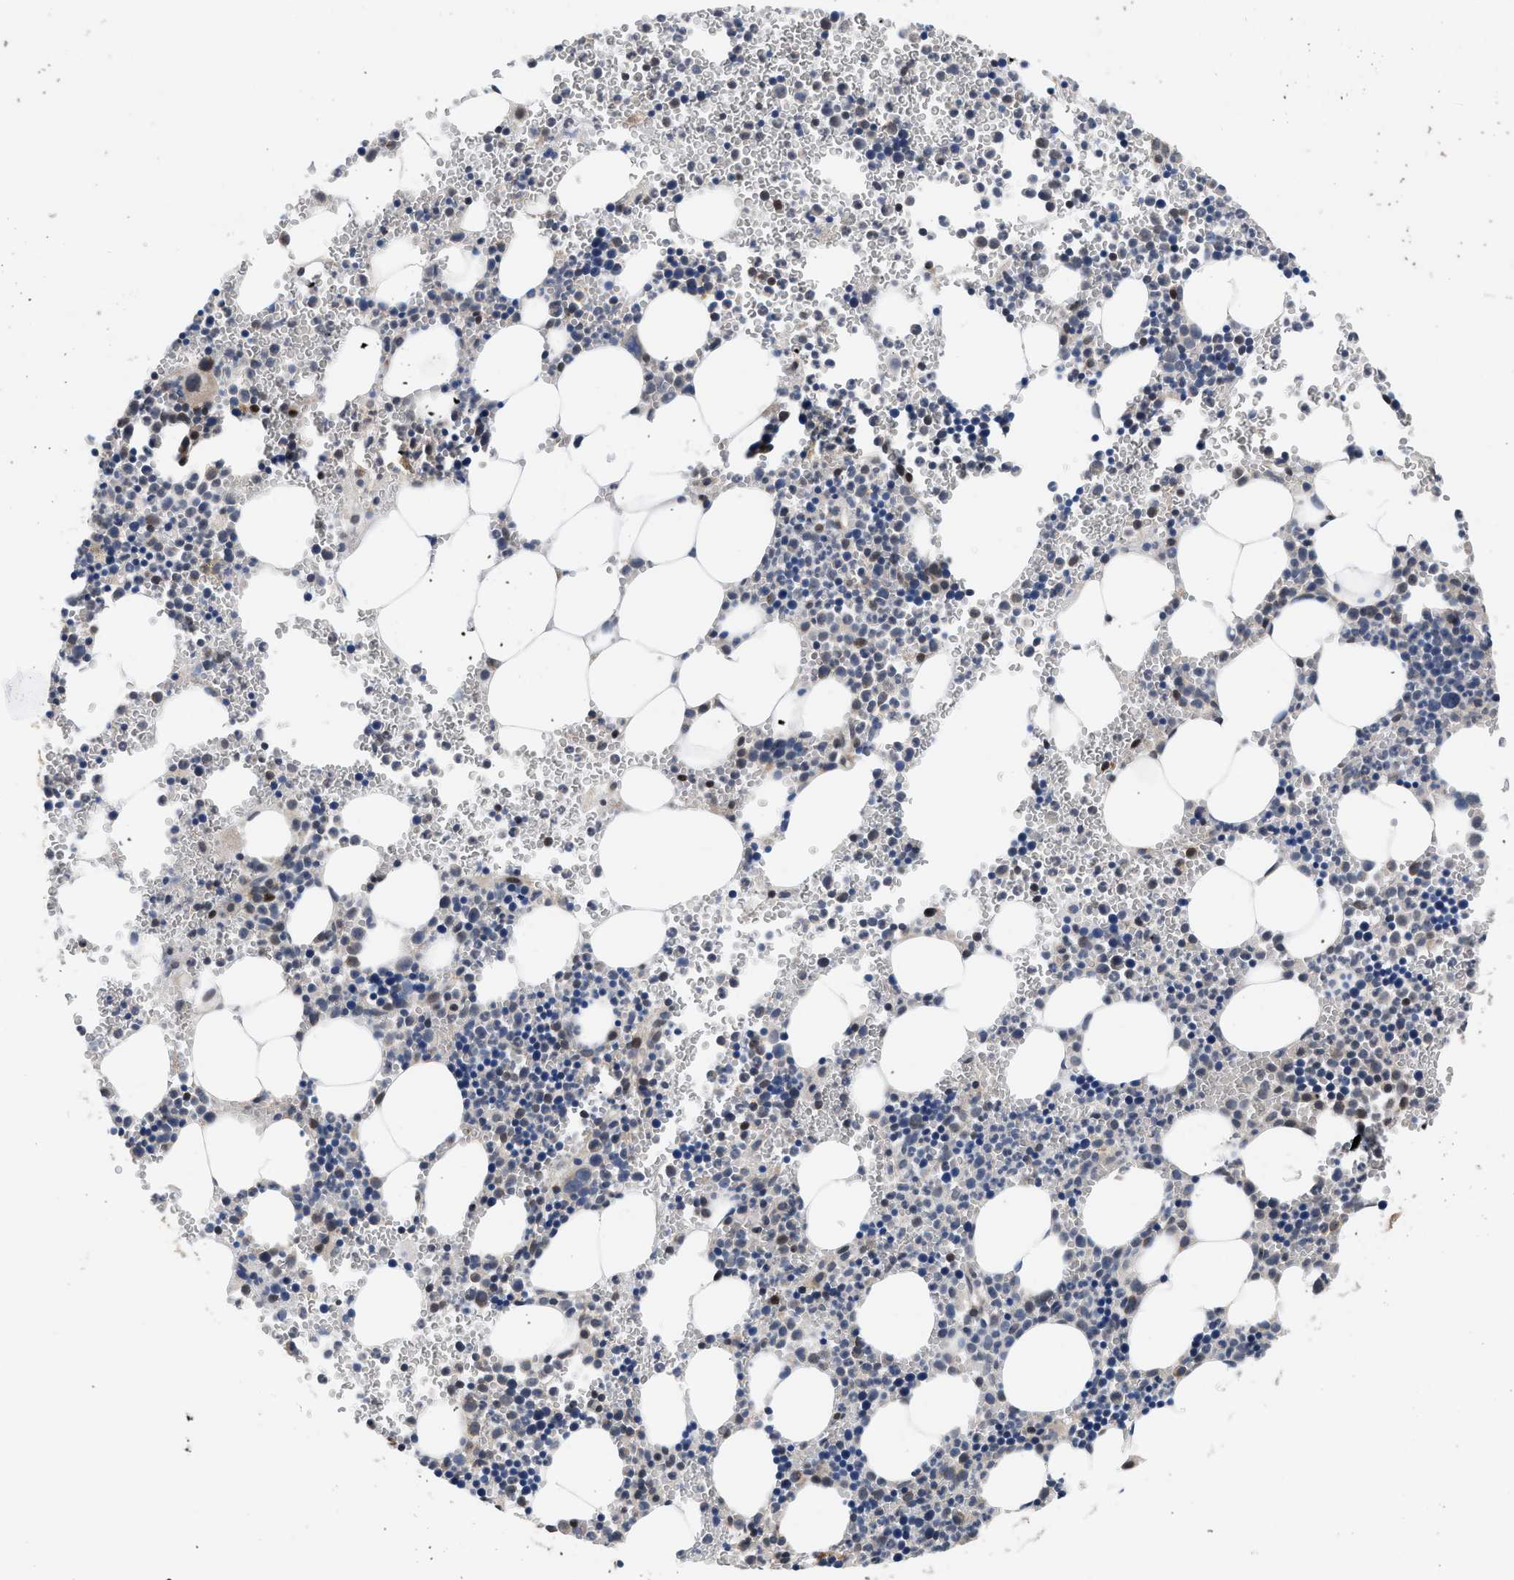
{"staining": {"intensity": "strong", "quantity": "<25%", "location": "cytoplasmic/membranous"}, "tissue": "bone marrow", "cell_type": "Hematopoietic cells", "image_type": "normal", "snomed": [{"axis": "morphology", "description": "Normal tissue, NOS"}, {"axis": "morphology", "description": "Inflammation, NOS"}, {"axis": "topography", "description": "Bone marrow"}], "caption": "Immunohistochemistry (IHC) photomicrograph of benign bone marrow: bone marrow stained using immunohistochemistry (IHC) exhibits medium levels of strong protein expression localized specifically in the cytoplasmic/membranous of hematopoietic cells, appearing as a cytoplasmic/membranous brown color.", "gene": "POLG2", "patient": {"sex": "male", "age": 22}}